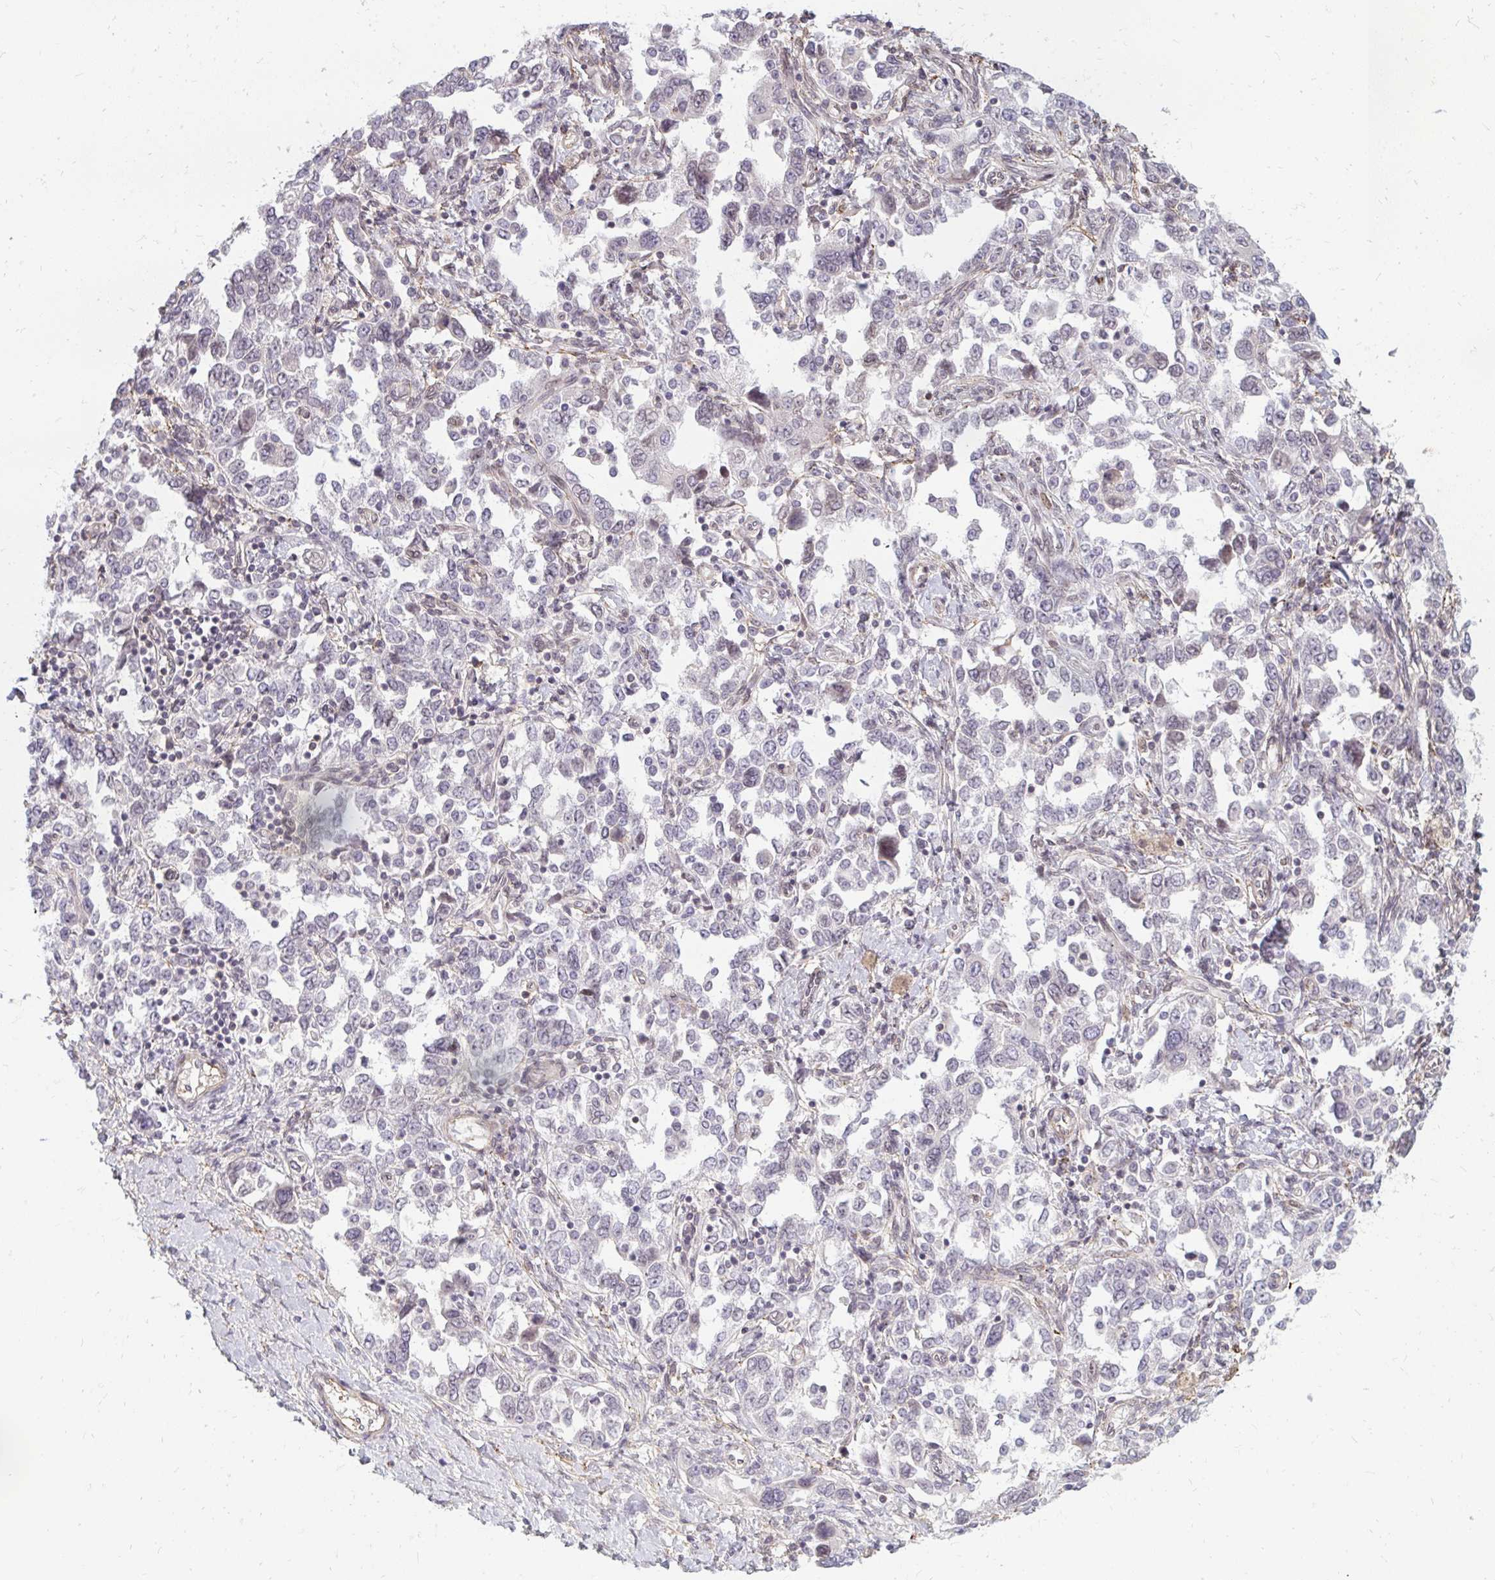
{"staining": {"intensity": "negative", "quantity": "none", "location": "none"}, "tissue": "ovarian cancer", "cell_type": "Tumor cells", "image_type": "cancer", "snomed": [{"axis": "morphology", "description": "Carcinoma, NOS"}, {"axis": "morphology", "description": "Cystadenocarcinoma, serous, NOS"}, {"axis": "topography", "description": "Ovary"}], "caption": "Tumor cells show no significant protein positivity in serous cystadenocarcinoma (ovarian).", "gene": "GPC5", "patient": {"sex": "female", "age": 69}}